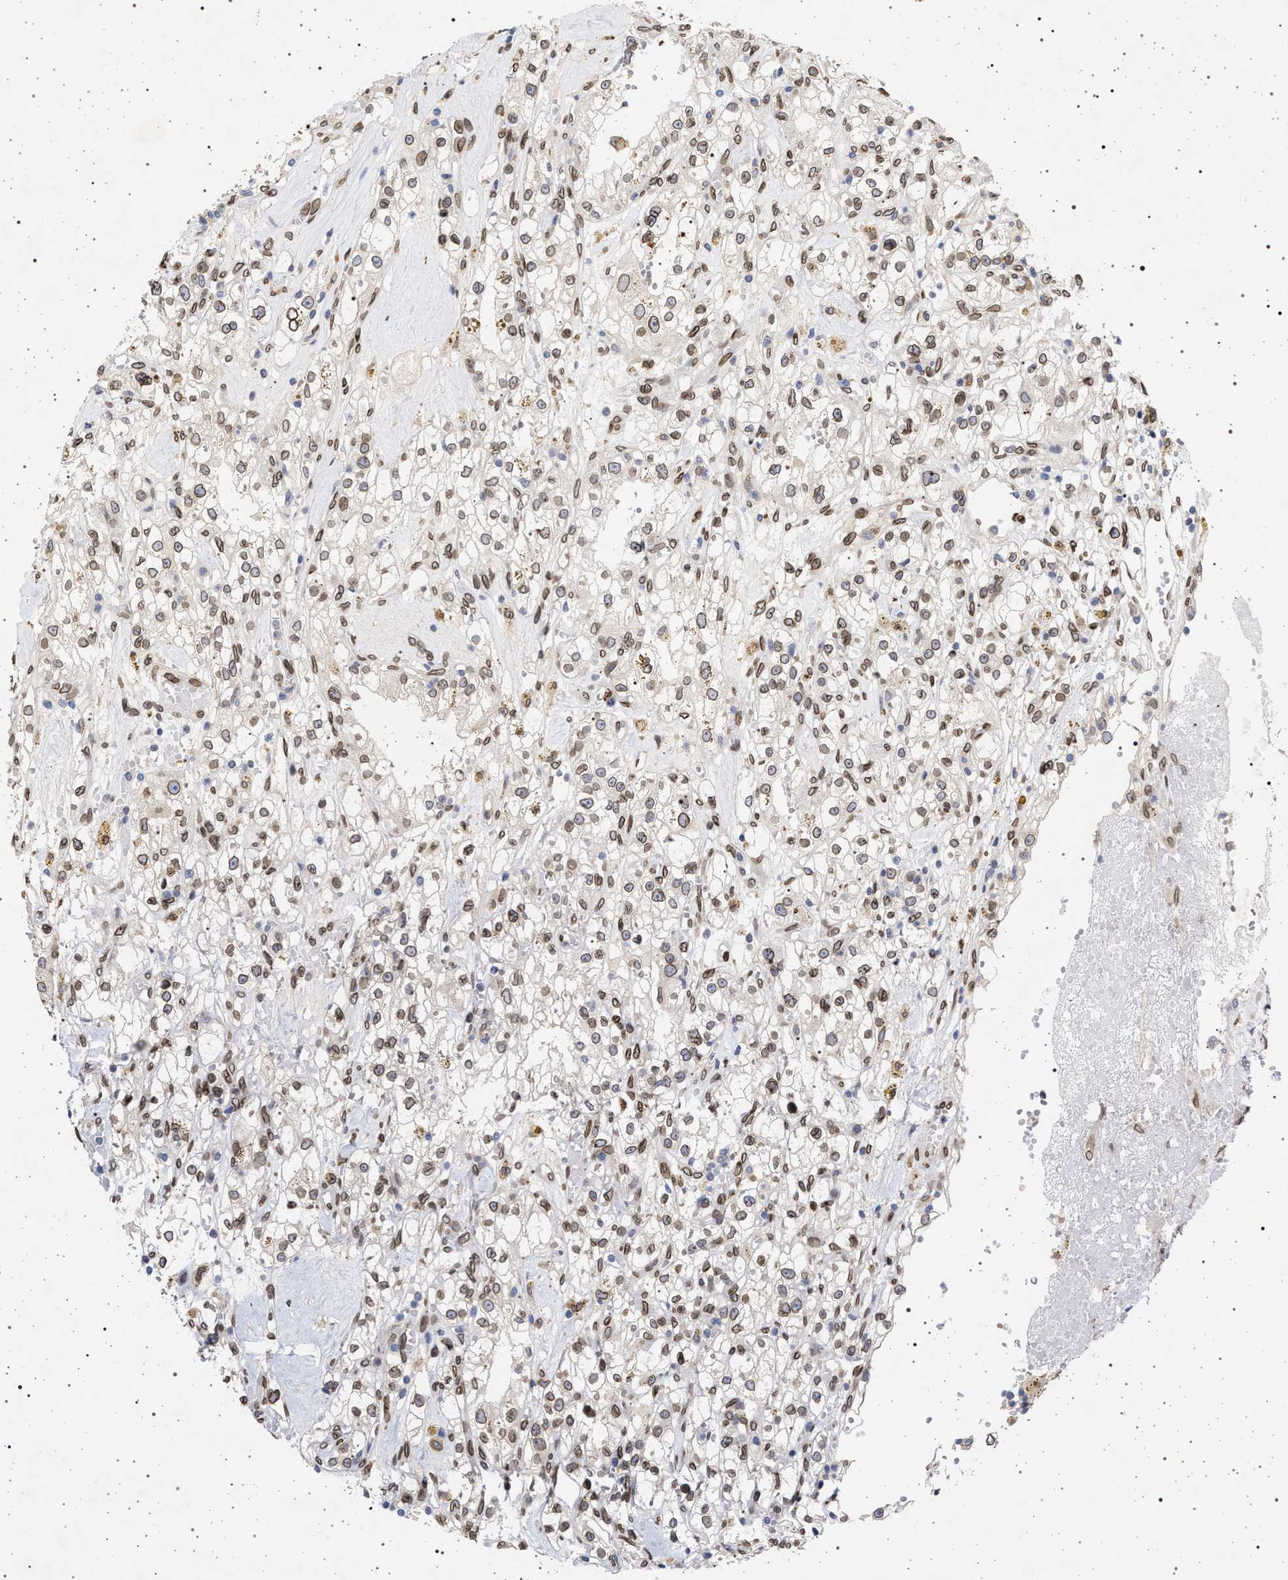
{"staining": {"intensity": "moderate", "quantity": ">75%", "location": "cytoplasmic/membranous,nuclear"}, "tissue": "renal cancer", "cell_type": "Tumor cells", "image_type": "cancer", "snomed": [{"axis": "morphology", "description": "Adenocarcinoma, NOS"}, {"axis": "topography", "description": "Kidney"}], "caption": "This image reveals immunohistochemistry staining of human renal cancer, with medium moderate cytoplasmic/membranous and nuclear expression in about >75% of tumor cells.", "gene": "ING2", "patient": {"sex": "male", "age": 56}}